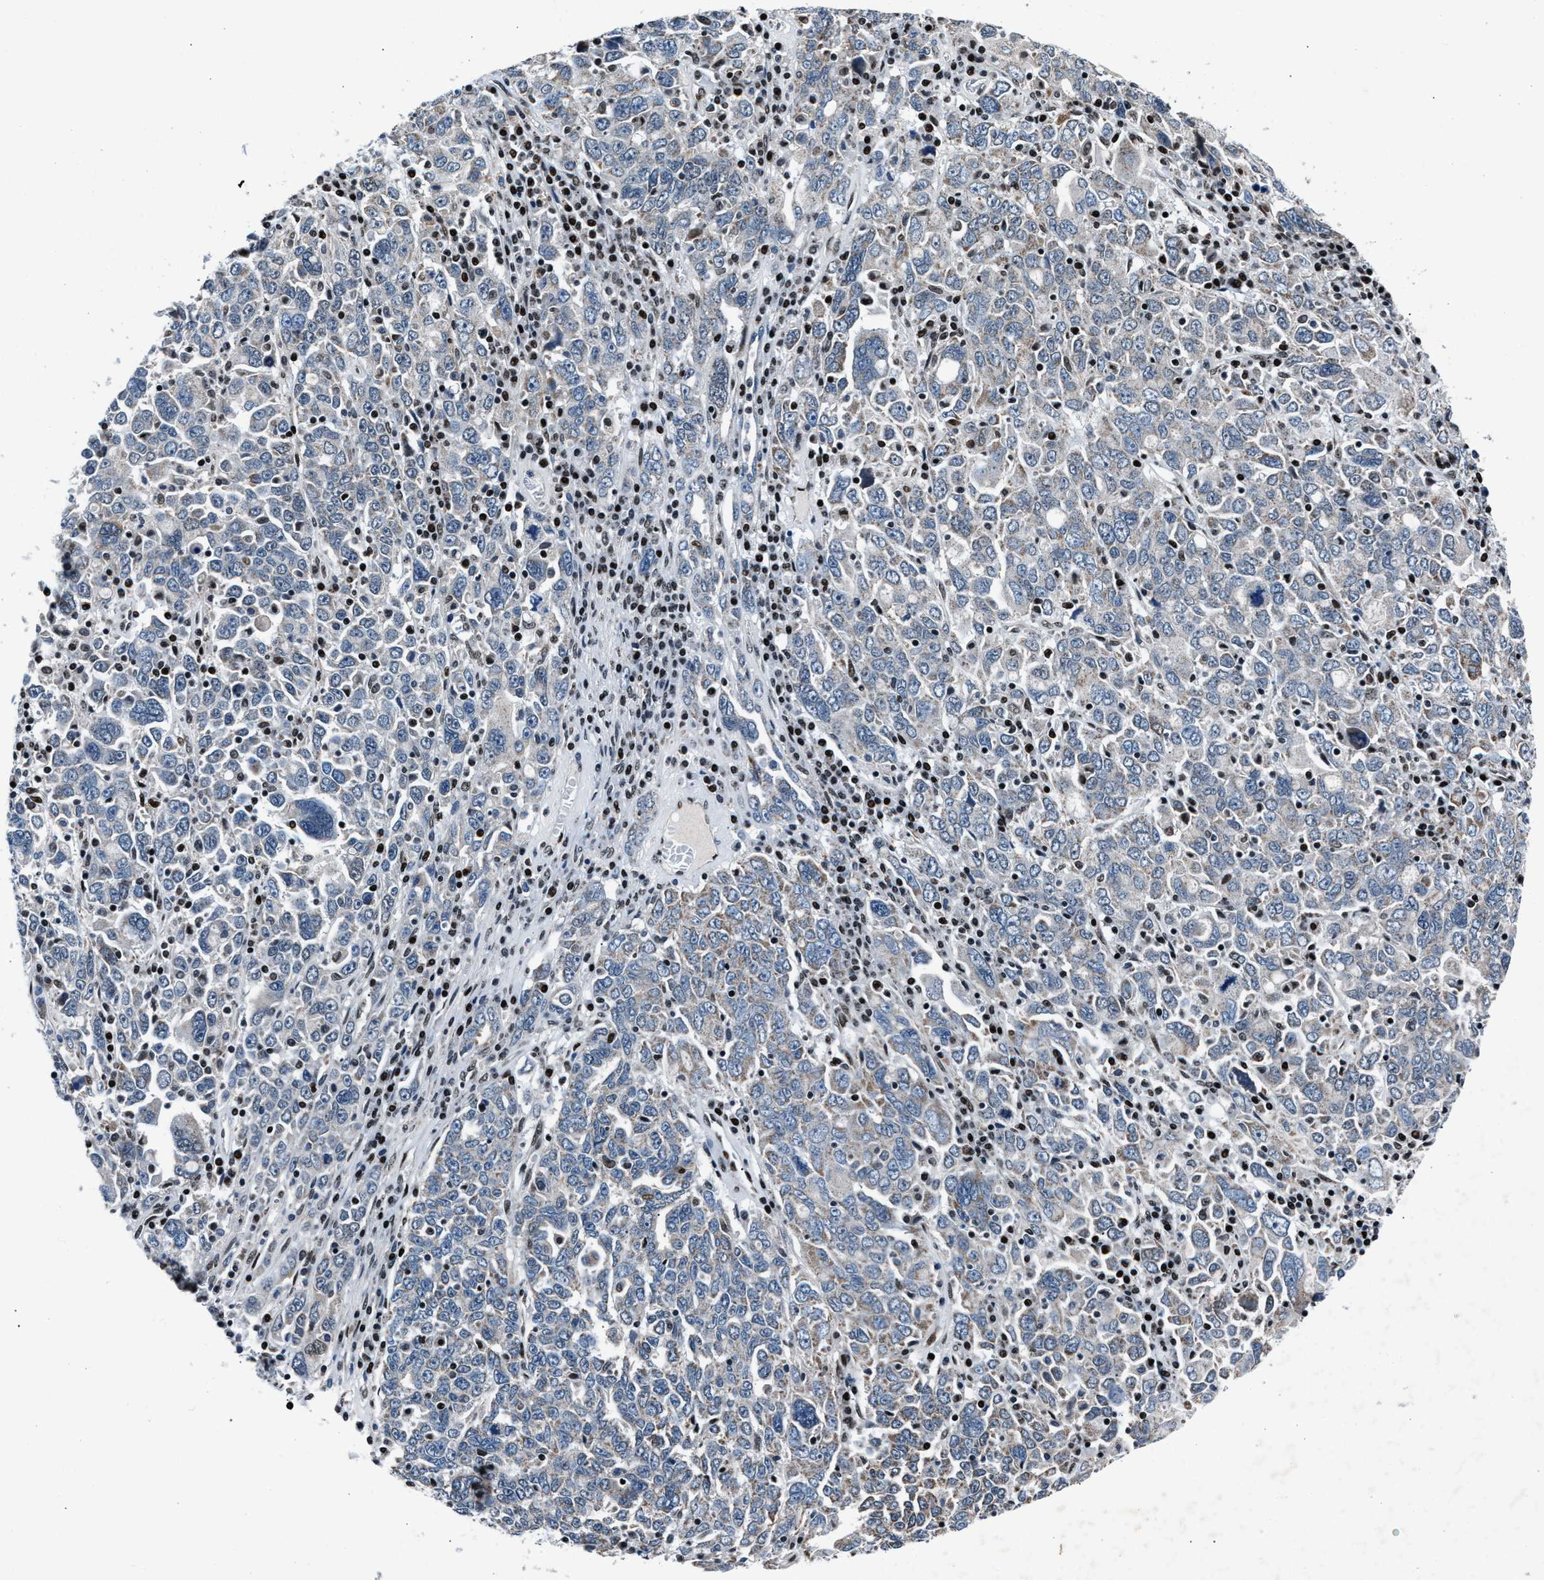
{"staining": {"intensity": "negative", "quantity": "none", "location": "none"}, "tissue": "ovarian cancer", "cell_type": "Tumor cells", "image_type": "cancer", "snomed": [{"axis": "morphology", "description": "Carcinoma, endometroid"}, {"axis": "topography", "description": "Ovary"}], "caption": "This is an IHC image of human ovarian endometroid carcinoma. There is no staining in tumor cells.", "gene": "PRRC2B", "patient": {"sex": "female", "age": 62}}